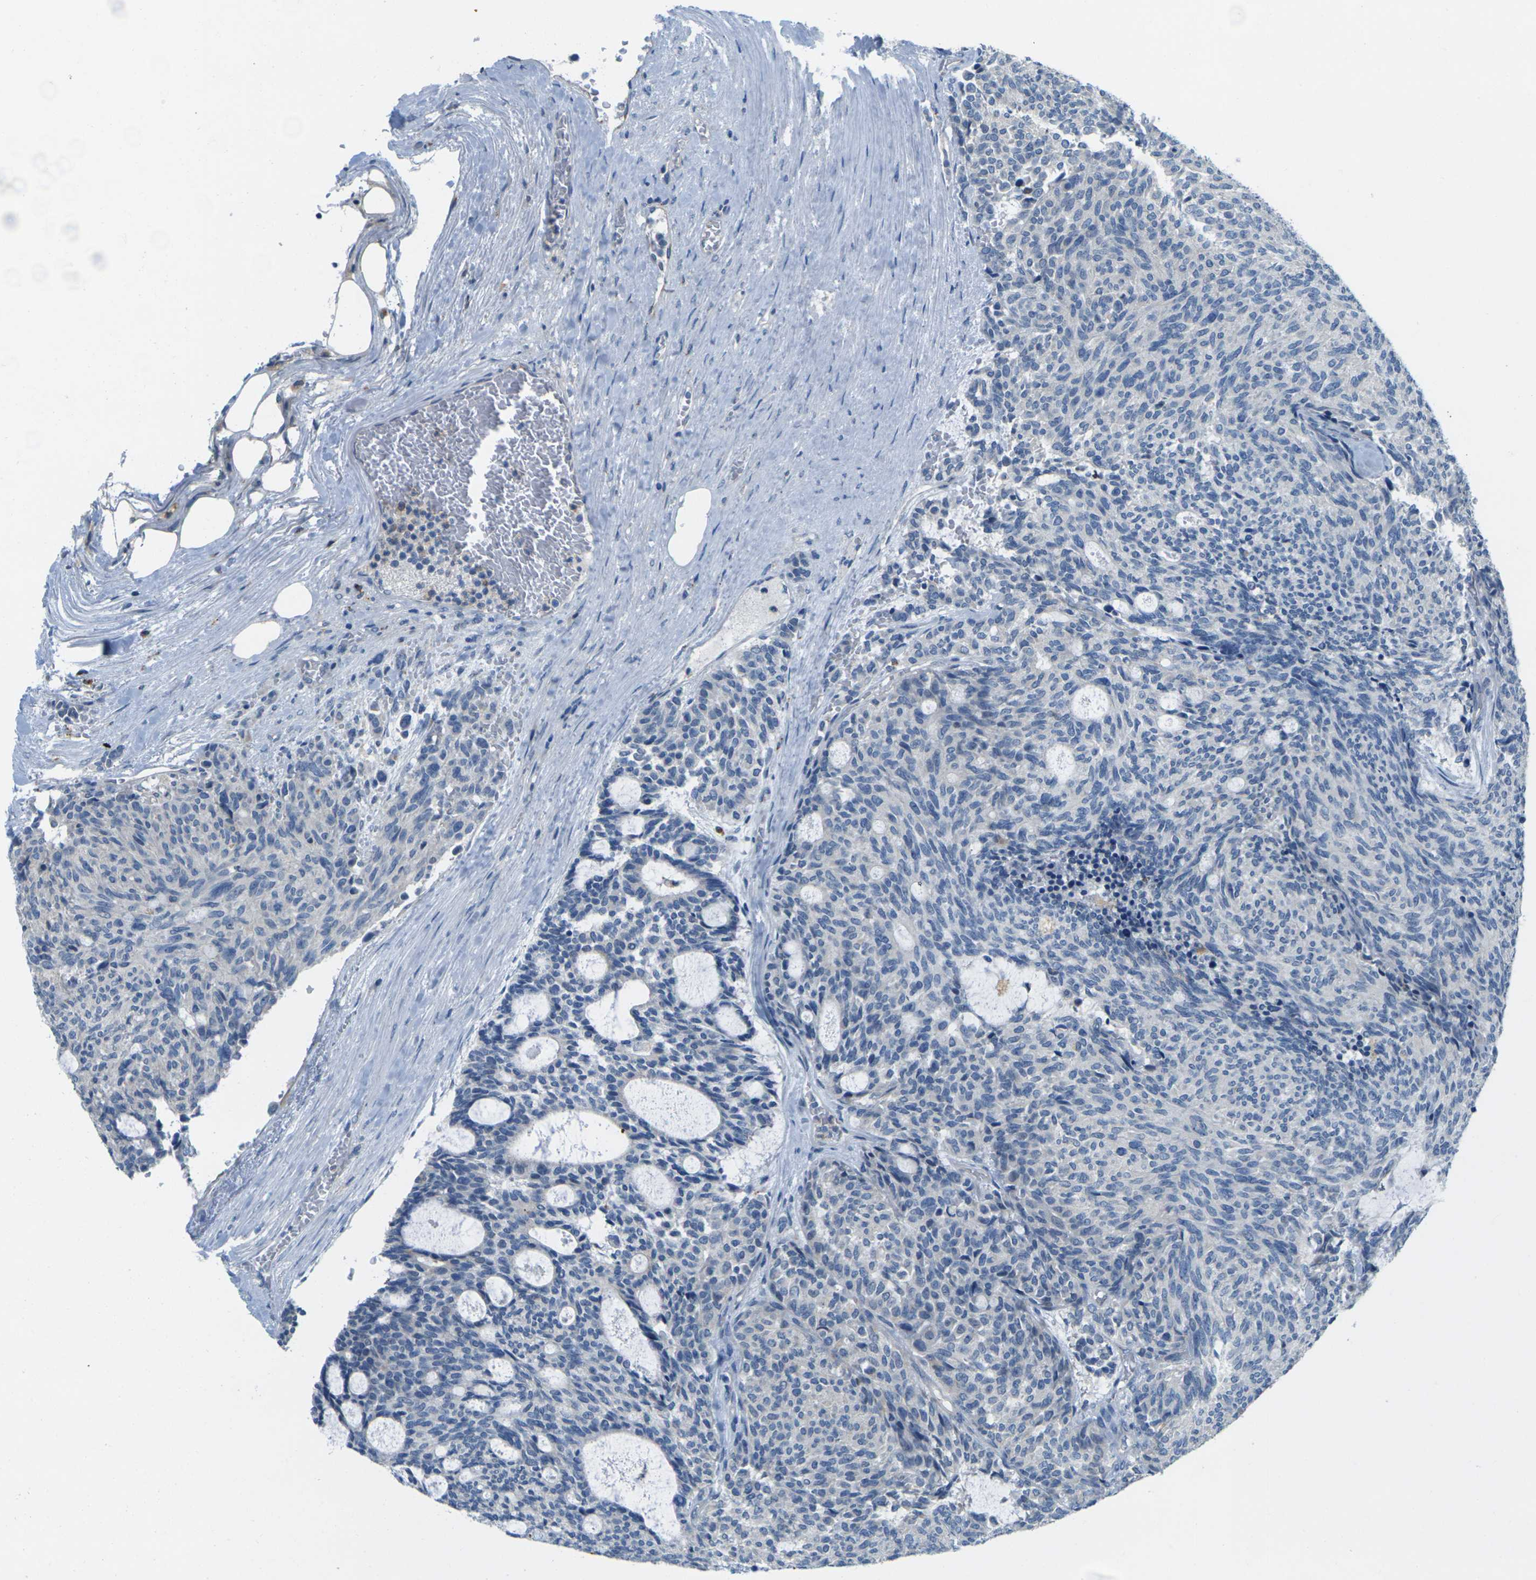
{"staining": {"intensity": "negative", "quantity": "none", "location": "none"}, "tissue": "carcinoid", "cell_type": "Tumor cells", "image_type": "cancer", "snomed": [{"axis": "morphology", "description": "Carcinoid, malignant, NOS"}, {"axis": "topography", "description": "Pancreas"}], "caption": "The photomicrograph displays no staining of tumor cells in carcinoid.", "gene": "CYP2C8", "patient": {"sex": "female", "age": 54}}